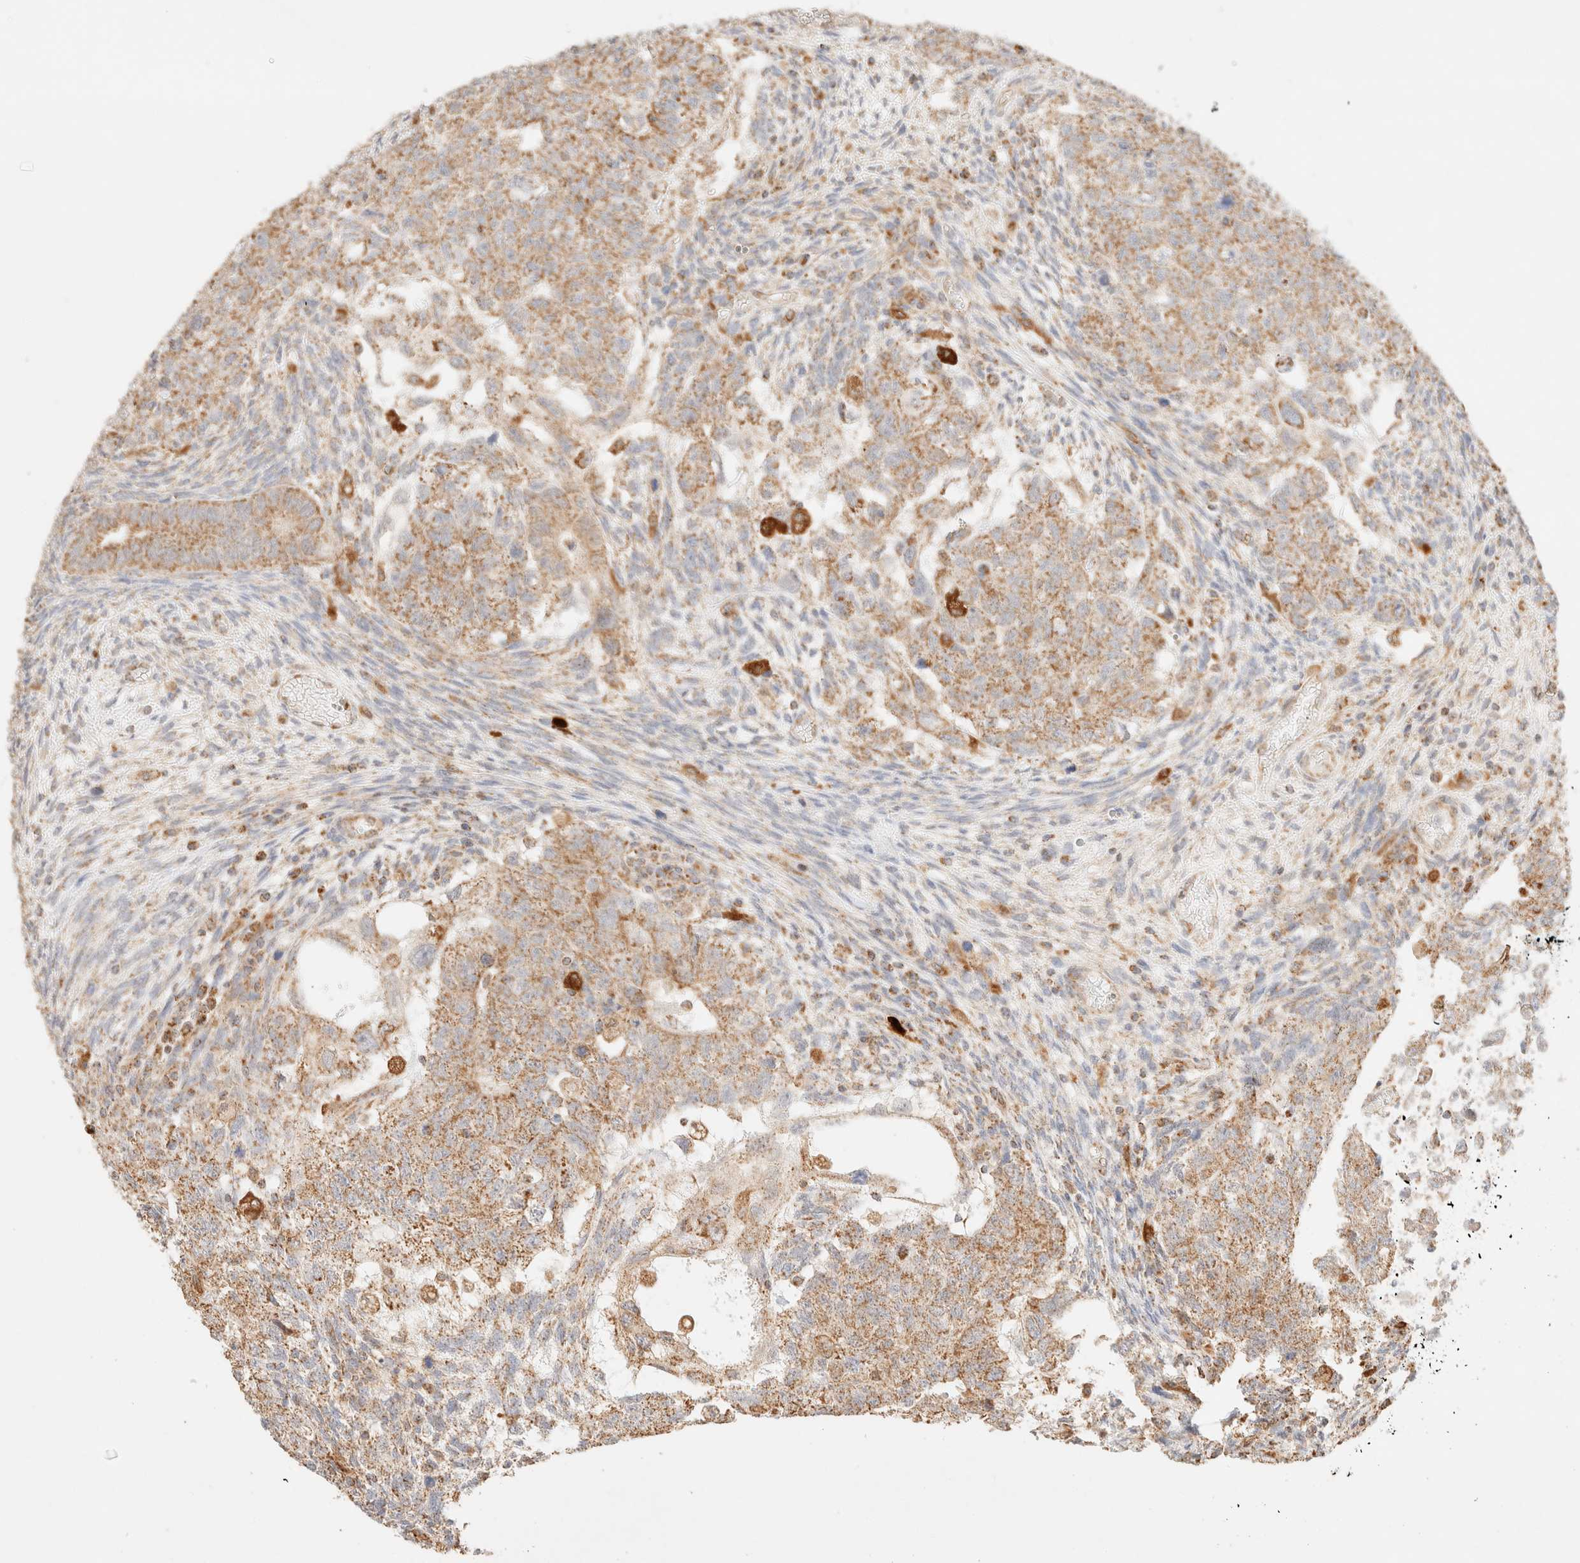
{"staining": {"intensity": "moderate", "quantity": ">75%", "location": "cytoplasmic/membranous"}, "tissue": "testis cancer", "cell_type": "Tumor cells", "image_type": "cancer", "snomed": [{"axis": "morphology", "description": "Normal tissue, NOS"}, {"axis": "morphology", "description": "Carcinoma, Embryonal, NOS"}, {"axis": "topography", "description": "Testis"}], "caption": "Testis cancer stained with immunohistochemistry (IHC) shows moderate cytoplasmic/membranous expression in approximately >75% of tumor cells.", "gene": "TACO1", "patient": {"sex": "male", "age": 36}}